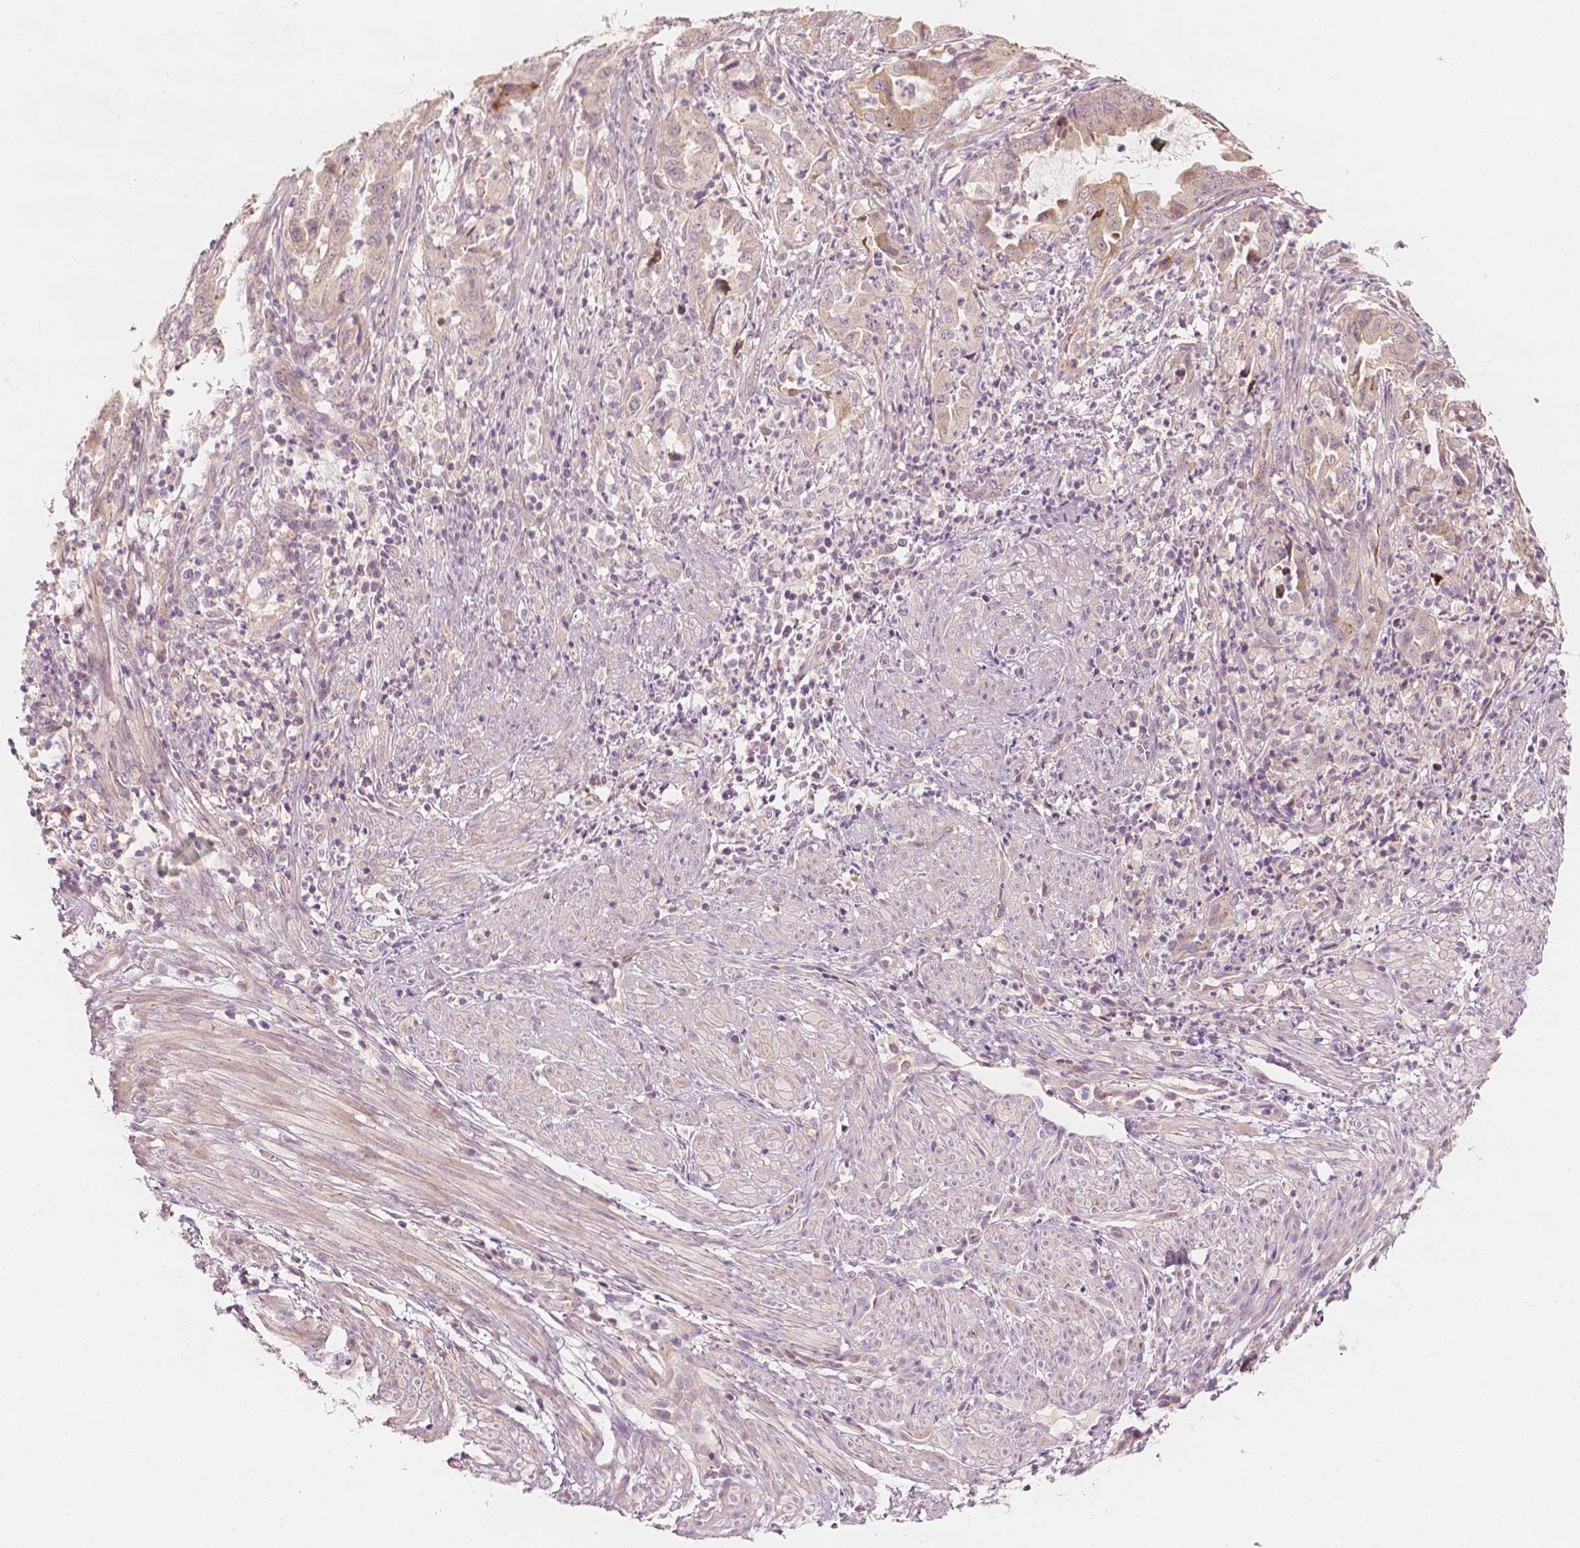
{"staining": {"intensity": "negative", "quantity": "none", "location": "none"}, "tissue": "endometrial cancer", "cell_type": "Tumor cells", "image_type": "cancer", "snomed": [{"axis": "morphology", "description": "Adenocarcinoma, NOS"}, {"axis": "topography", "description": "Endometrium"}], "caption": "Immunohistochemical staining of endometrial adenocarcinoma reveals no significant staining in tumor cells.", "gene": "SHPK", "patient": {"sex": "female", "age": 51}}